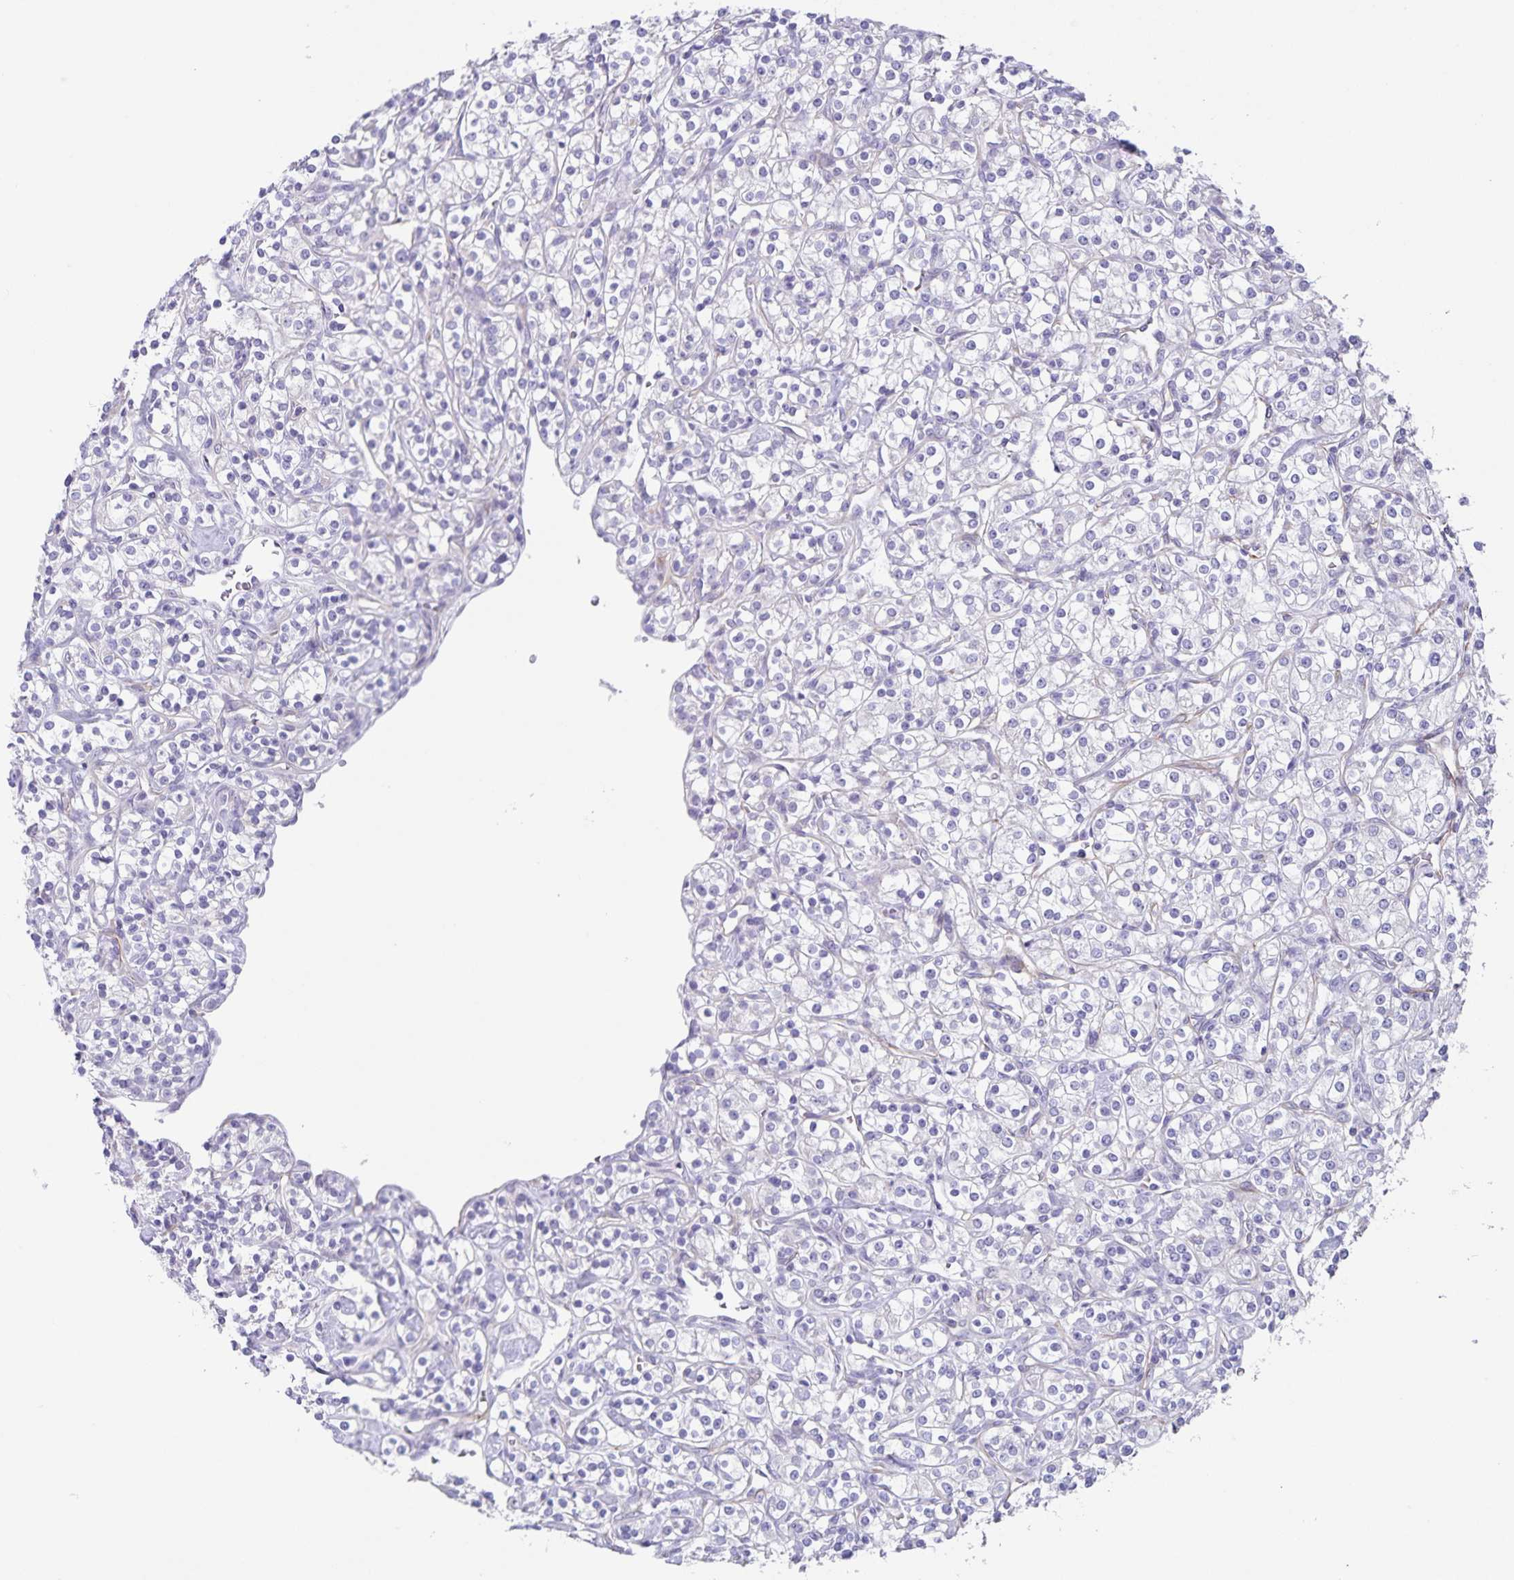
{"staining": {"intensity": "negative", "quantity": "none", "location": "none"}, "tissue": "renal cancer", "cell_type": "Tumor cells", "image_type": "cancer", "snomed": [{"axis": "morphology", "description": "Adenocarcinoma, NOS"}, {"axis": "topography", "description": "Kidney"}], "caption": "The micrograph exhibits no staining of tumor cells in renal cancer (adenocarcinoma).", "gene": "SYNM", "patient": {"sex": "male", "age": 77}}